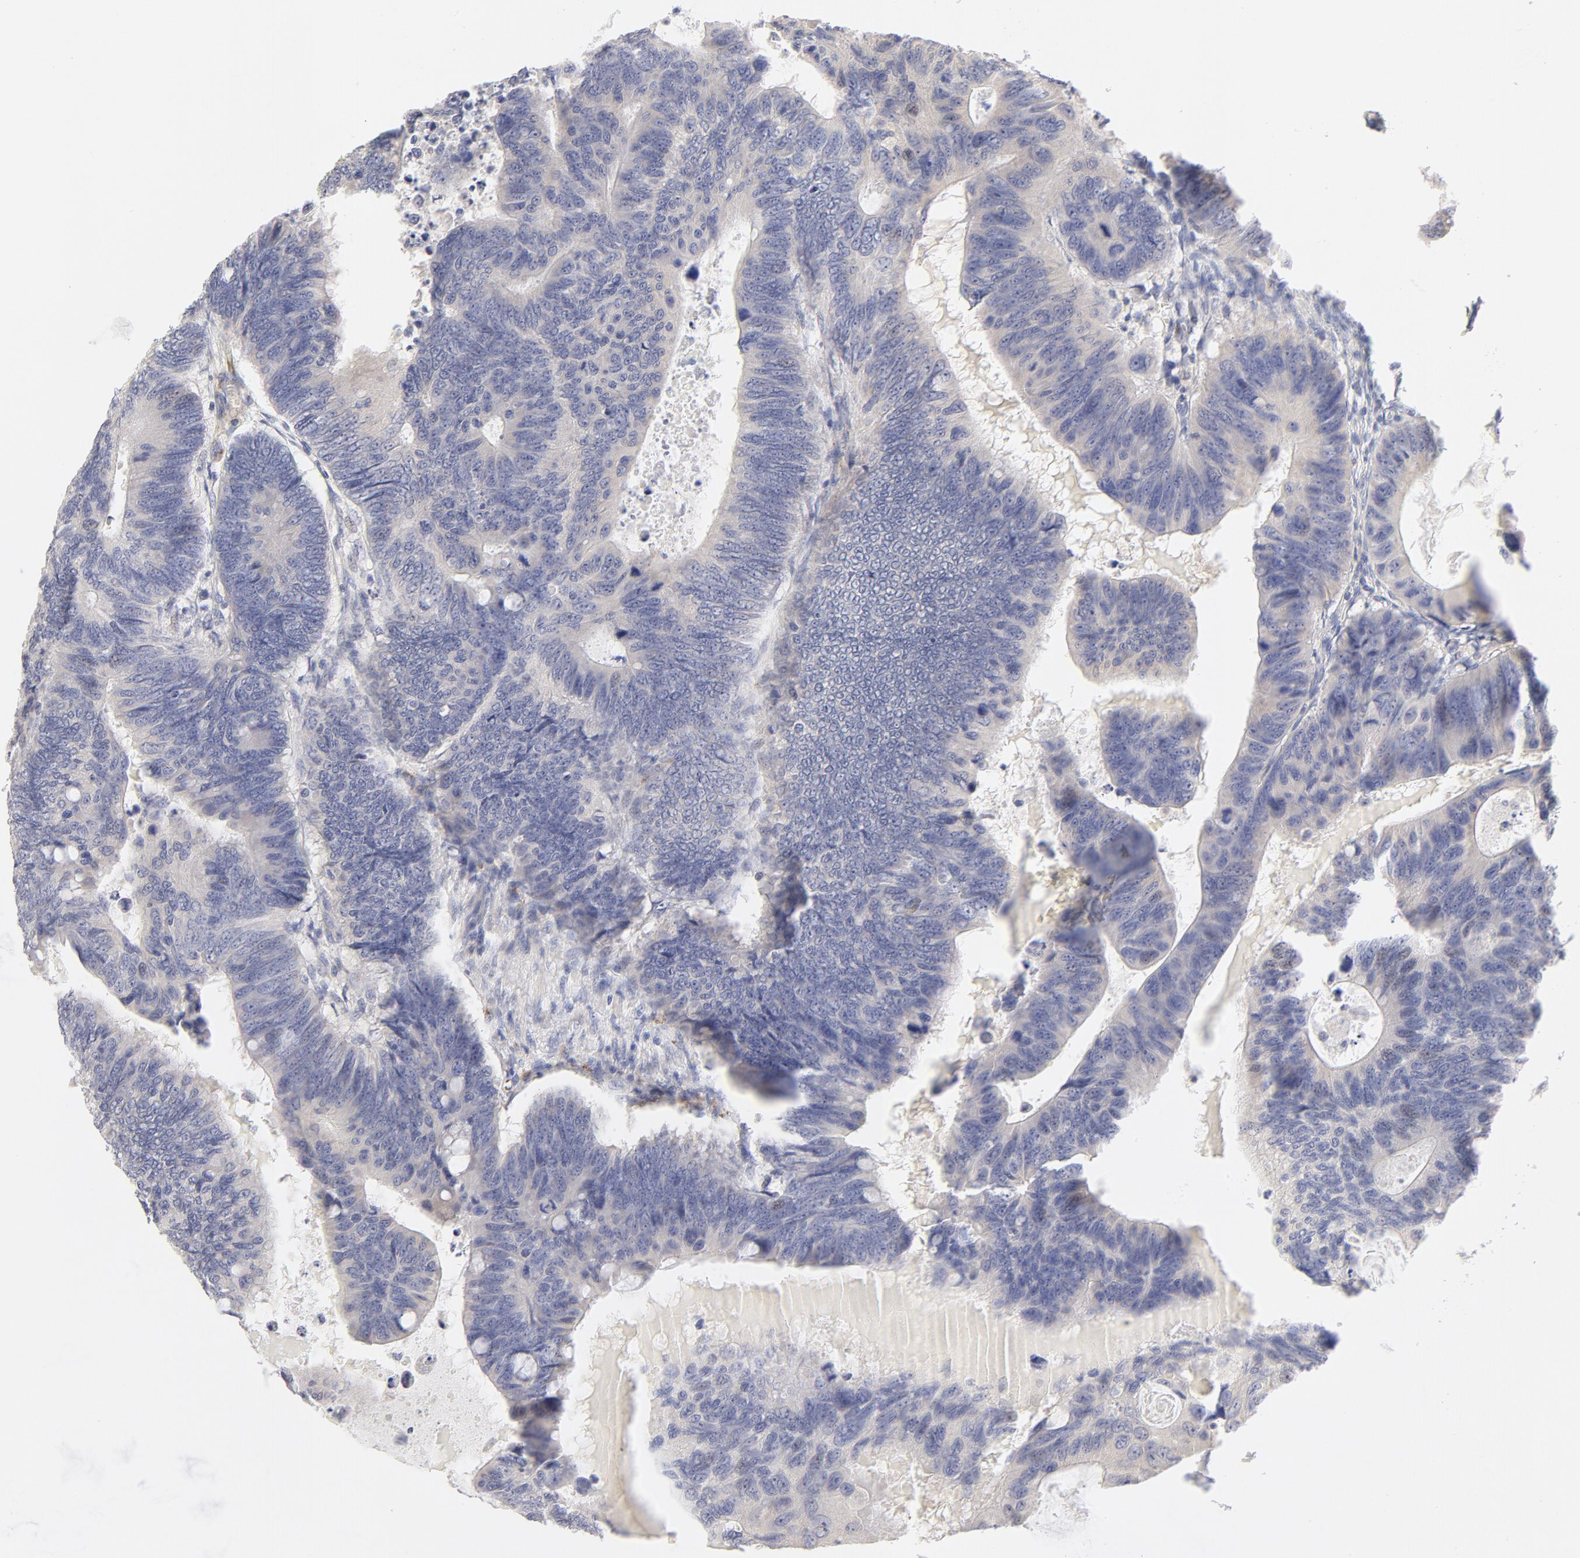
{"staining": {"intensity": "weak", "quantity": "<25%", "location": "cytoplasmic/membranous"}, "tissue": "colorectal cancer", "cell_type": "Tumor cells", "image_type": "cancer", "snomed": [{"axis": "morphology", "description": "Adenocarcinoma, NOS"}, {"axis": "topography", "description": "Colon"}], "caption": "There is no significant staining in tumor cells of colorectal cancer (adenocarcinoma). (Stains: DAB IHC with hematoxylin counter stain, Microscopy: brightfield microscopy at high magnification).", "gene": "NKX2-2", "patient": {"sex": "female", "age": 55}}